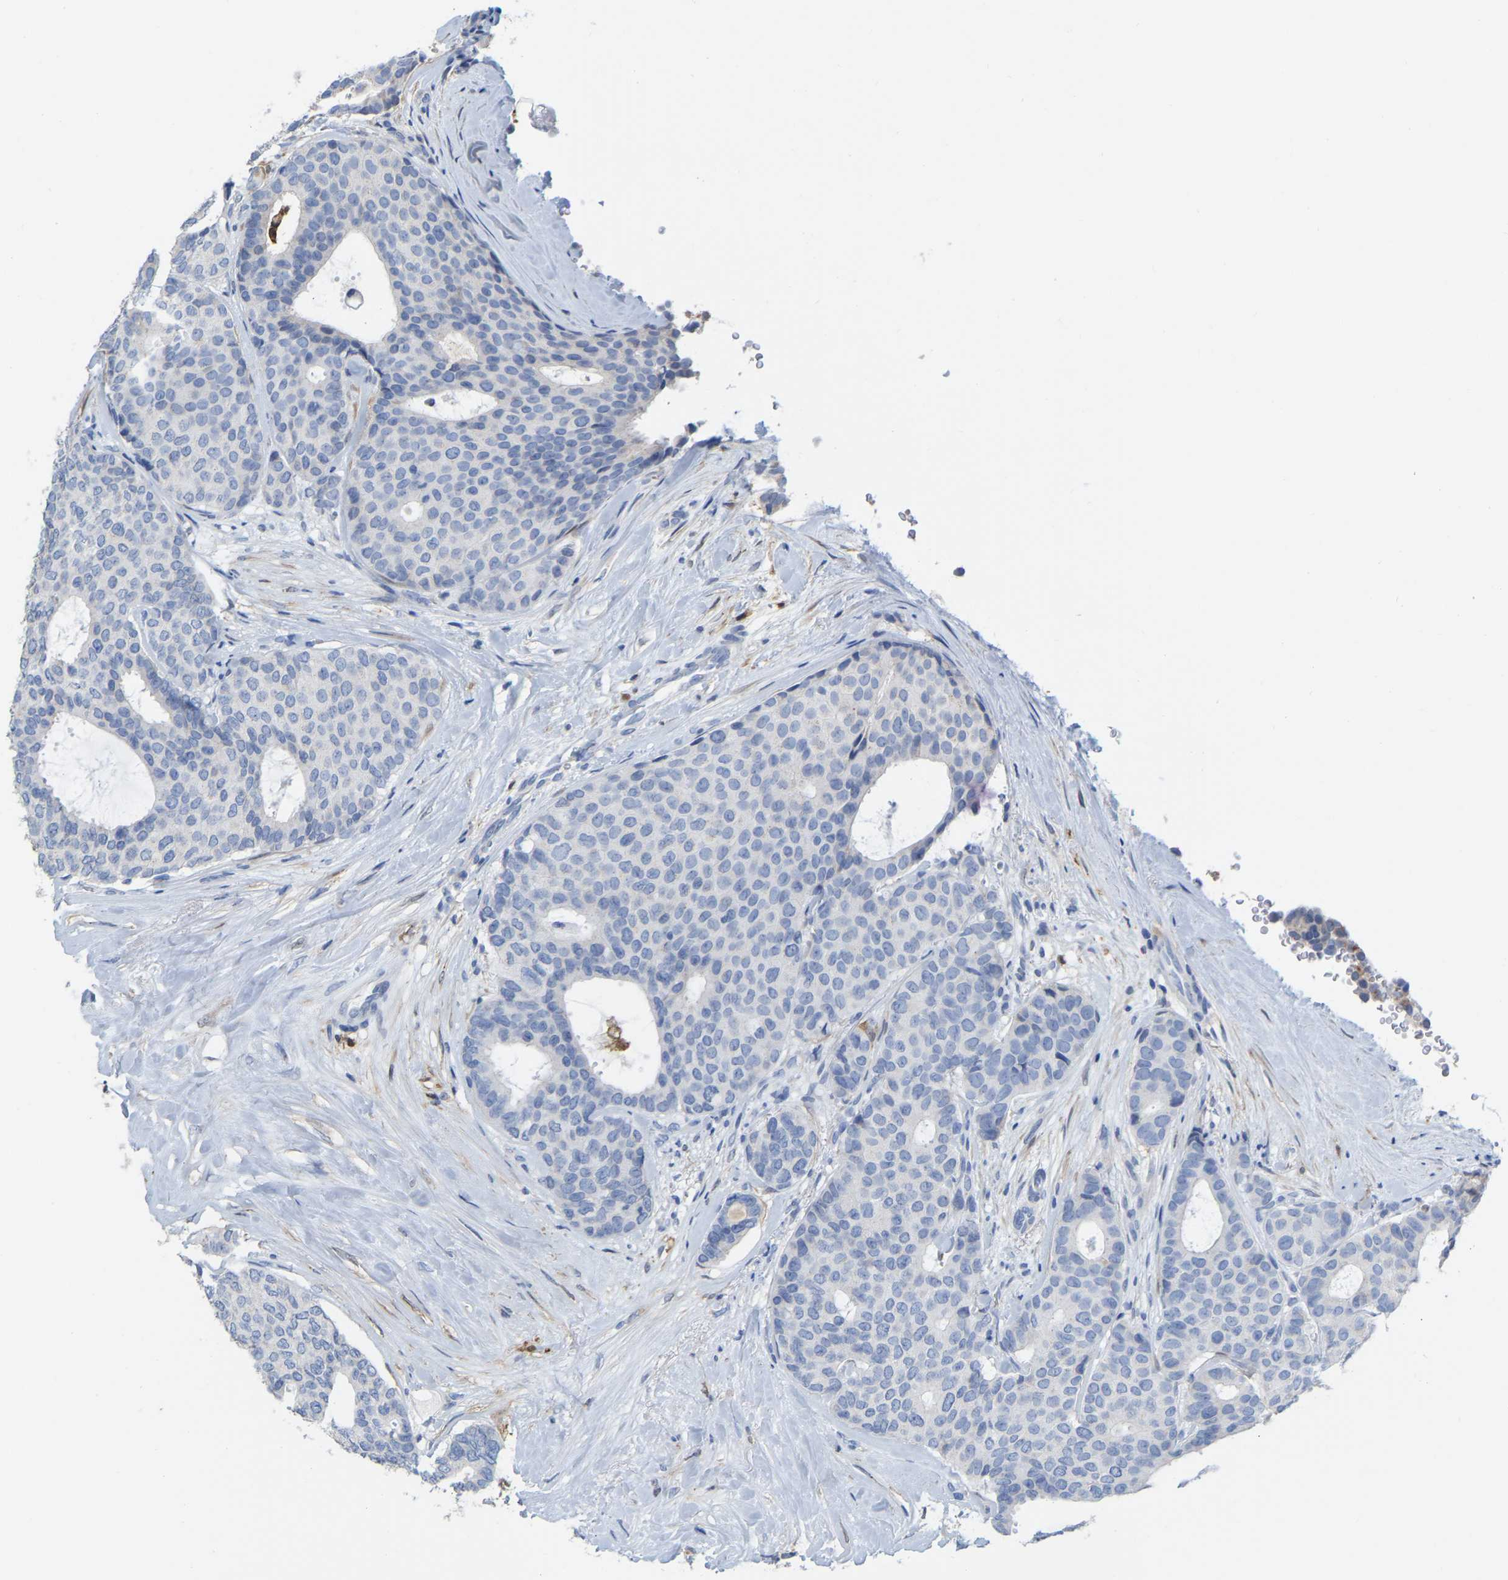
{"staining": {"intensity": "negative", "quantity": "none", "location": "none"}, "tissue": "breast cancer", "cell_type": "Tumor cells", "image_type": "cancer", "snomed": [{"axis": "morphology", "description": "Duct carcinoma"}, {"axis": "topography", "description": "Breast"}], "caption": "Human intraductal carcinoma (breast) stained for a protein using immunohistochemistry shows no positivity in tumor cells.", "gene": "ULBP2", "patient": {"sex": "female", "age": 75}}